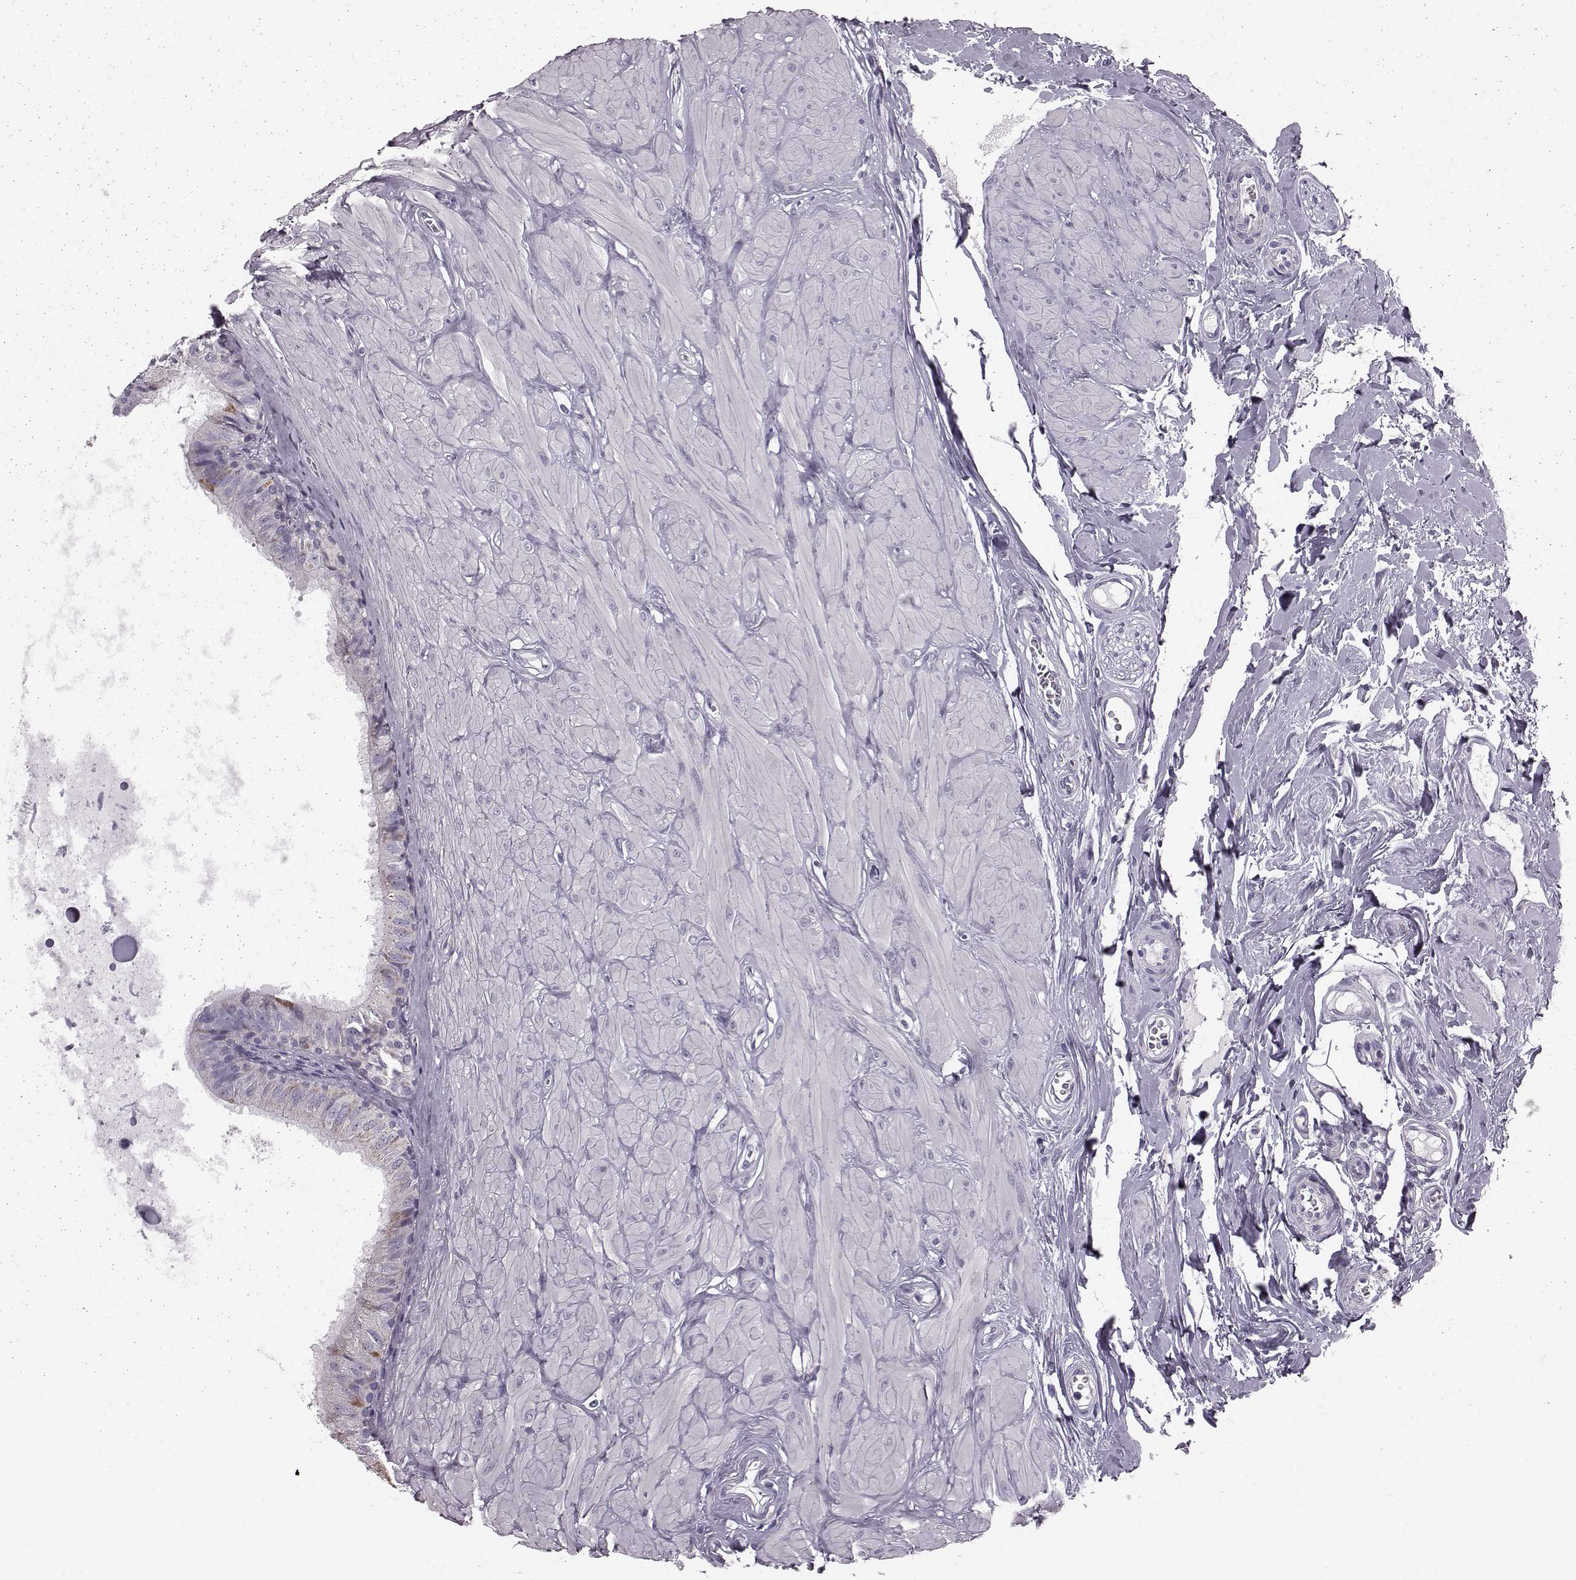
{"staining": {"intensity": "moderate", "quantity": "<25%", "location": "cytoplasmic/membranous"}, "tissue": "epididymis", "cell_type": "Glandular cells", "image_type": "normal", "snomed": [{"axis": "morphology", "description": "Normal tissue, NOS"}, {"axis": "topography", "description": "Epididymis"}], "caption": "Approximately <25% of glandular cells in unremarkable human epididymis exhibit moderate cytoplasmic/membranous protein positivity as visualized by brown immunohistochemical staining.", "gene": "FAM8A1", "patient": {"sex": "male", "age": 37}}